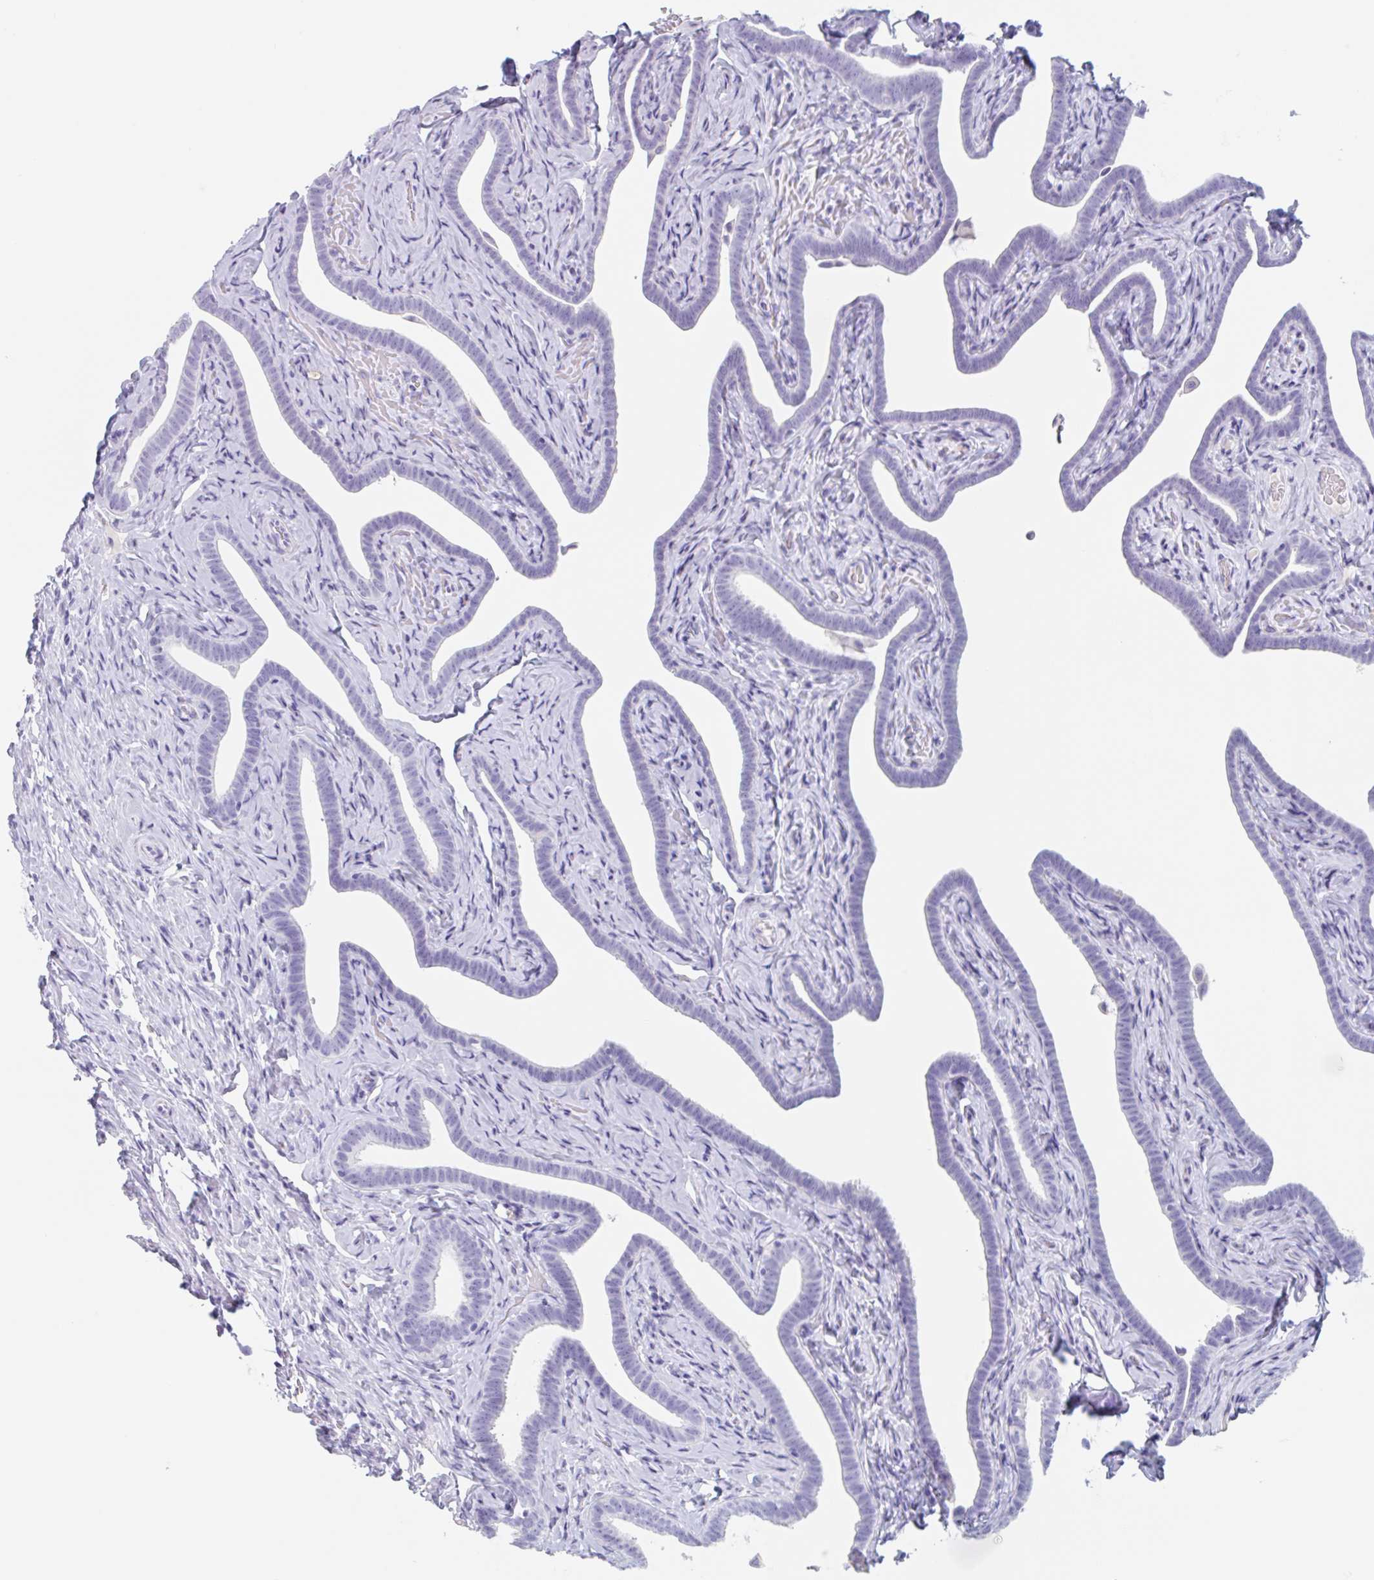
{"staining": {"intensity": "negative", "quantity": "none", "location": "none"}, "tissue": "fallopian tube", "cell_type": "Glandular cells", "image_type": "normal", "snomed": [{"axis": "morphology", "description": "Normal tissue, NOS"}, {"axis": "topography", "description": "Fallopian tube"}], "caption": "IHC image of unremarkable fallopian tube: fallopian tube stained with DAB (3,3'-diaminobenzidine) demonstrates no significant protein positivity in glandular cells.", "gene": "EMC4", "patient": {"sex": "female", "age": 69}}